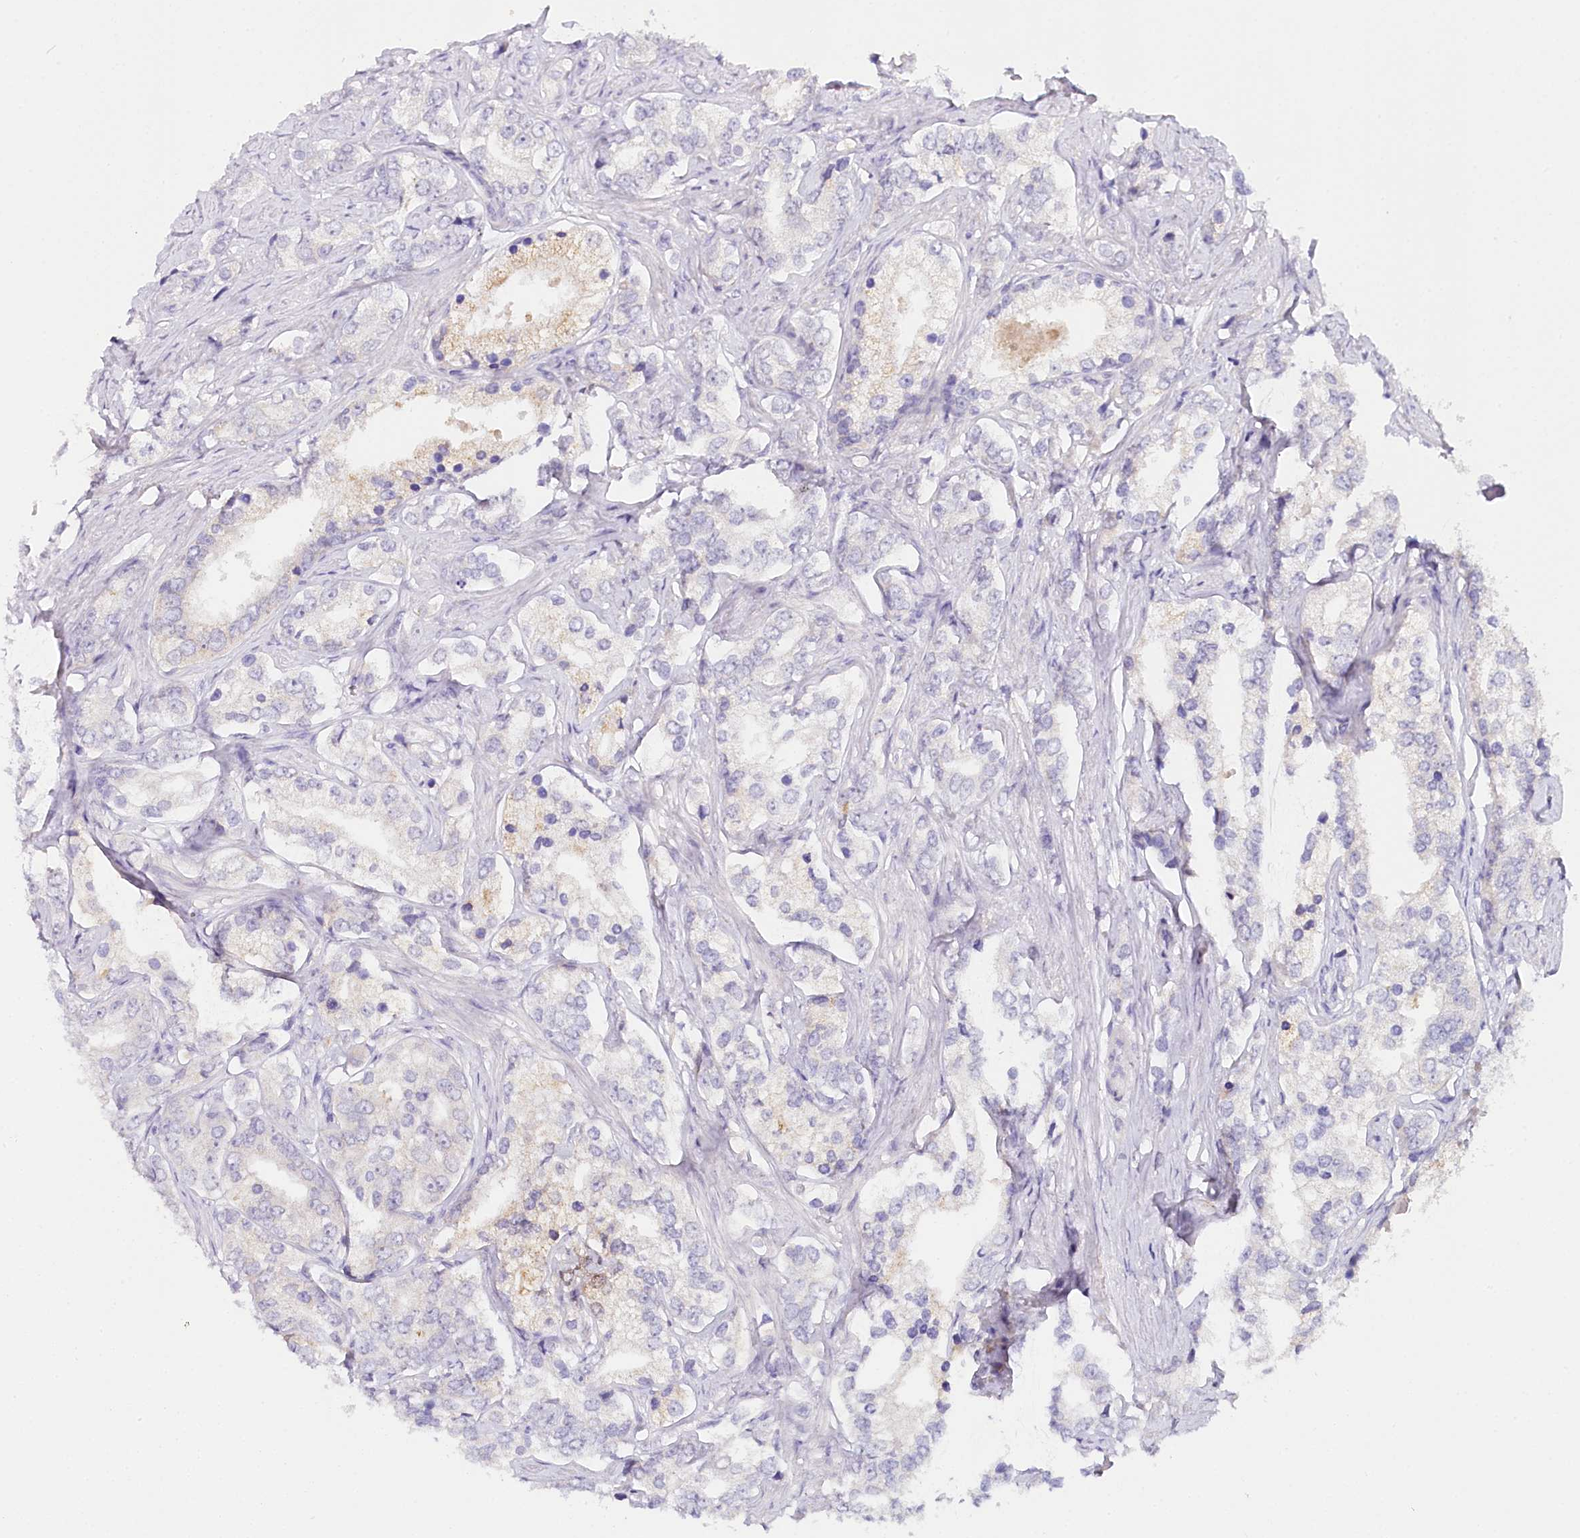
{"staining": {"intensity": "negative", "quantity": "none", "location": "none"}, "tissue": "prostate cancer", "cell_type": "Tumor cells", "image_type": "cancer", "snomed": [{"axis": "morphology", "description": "Adenocarcinoma, High grade"}, {"axis": "topography", "description": "Prostate"}], "caption": "Tumor cells show no significant expression in prostate cancer.", "gene": "TP53", "patient": {"sex": "male", "age": 66}}